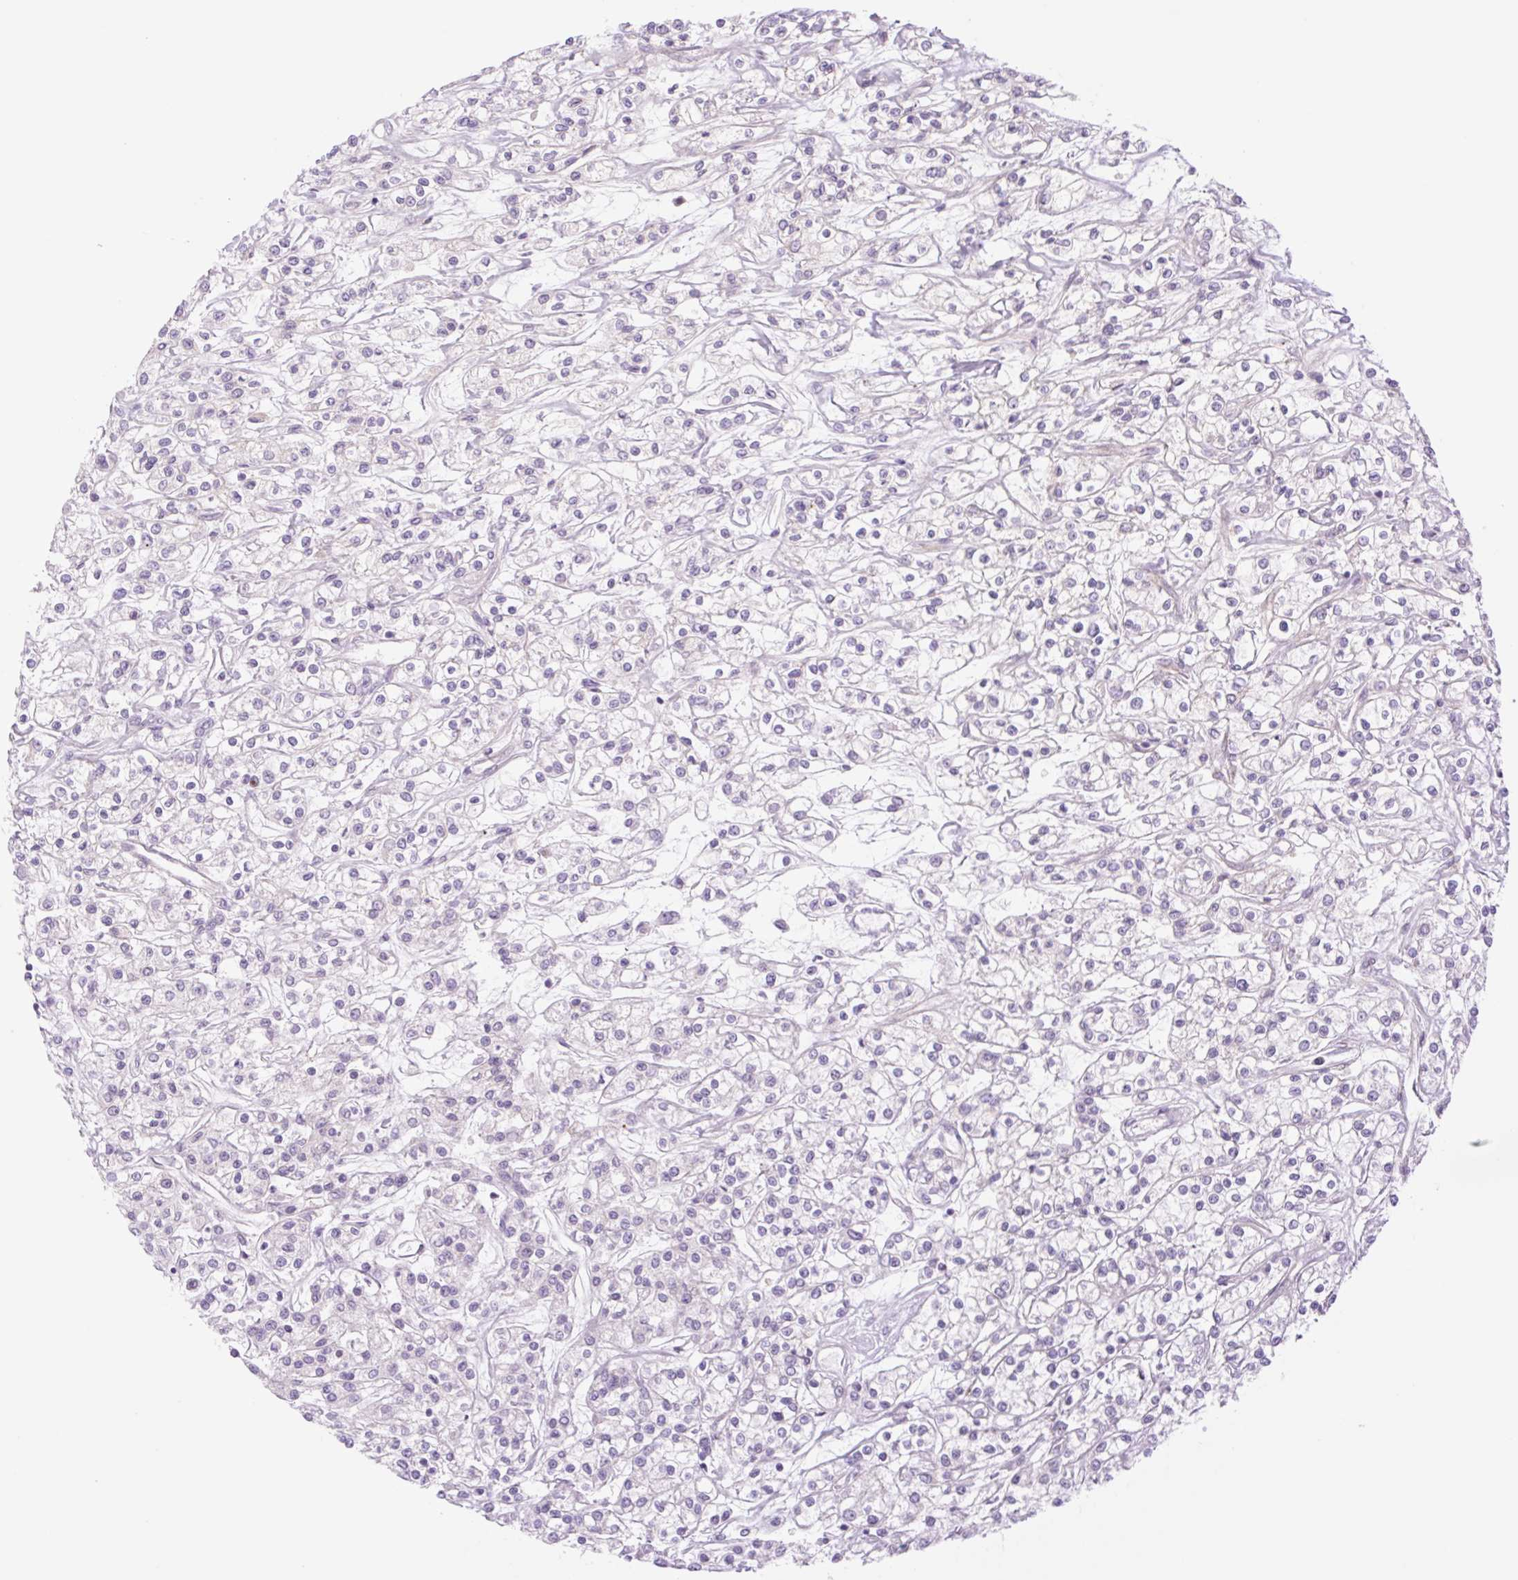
{"staining": {"intensity": "negative", "quantity": "none", "location": "none"}, "tissue": "renal cancer", "cell_type": "Tumor cells", "image_type": "cancer", "snomed": [{"axis": "morphology", "description": "Adenocarcinoma, NOS"}, {"axis": "topography", "description": "Kidney"}], "caption": "High power microscopy histopathology image of an IHC histopathology image of renal cancer, revealing no significant positivity in tumor cells.", "gene": "COL5A1", "patient": {"sex": "female", "age": 59}}